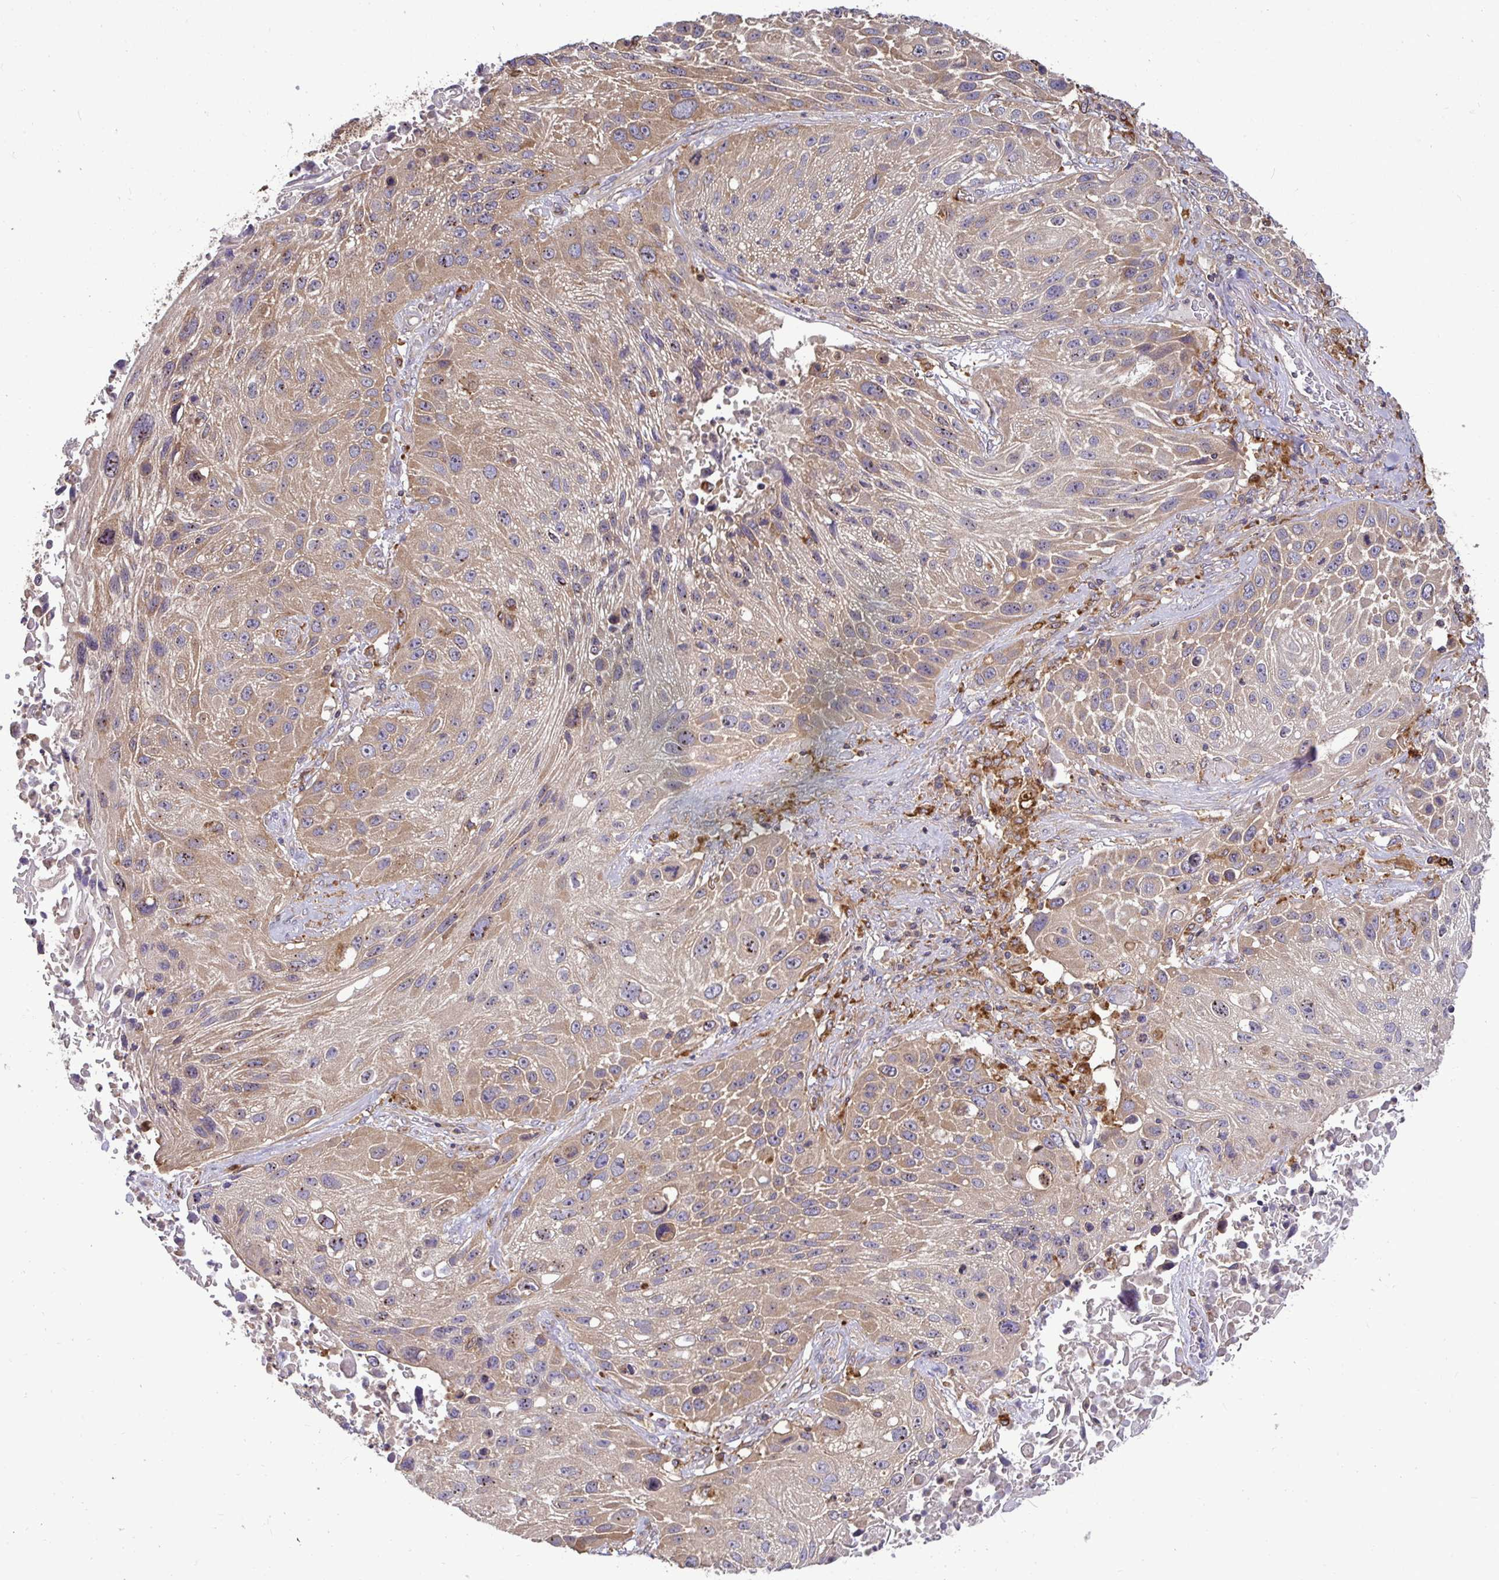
{"staining": {"intensity": "moderate", "quantity": ">75%", "location": "cytoplasmic/membranous"}, "tissue": "lung cancer", "cell_type": "Tumor cells", "image_type": "cancer", "snomed": [{"axis": "morphology", "description": "Normal morphology"}, {"axis": "morphology", "description": "Squamous cell carcinoma, NOS"}, {"axis": "topography", "description": "Lymph node"}, {"axis": "topography", "description": "Lung"}], "caption": "Lung cancer (squamous cell carcinoma) was stained to show a protein in brown. There is medium levels of moderate cytoplasmic/membranous positivity in approximately >75% of tumor cells.", "gene": "ATP6V1F", "patient": {"sex": "male", "age": 67}}